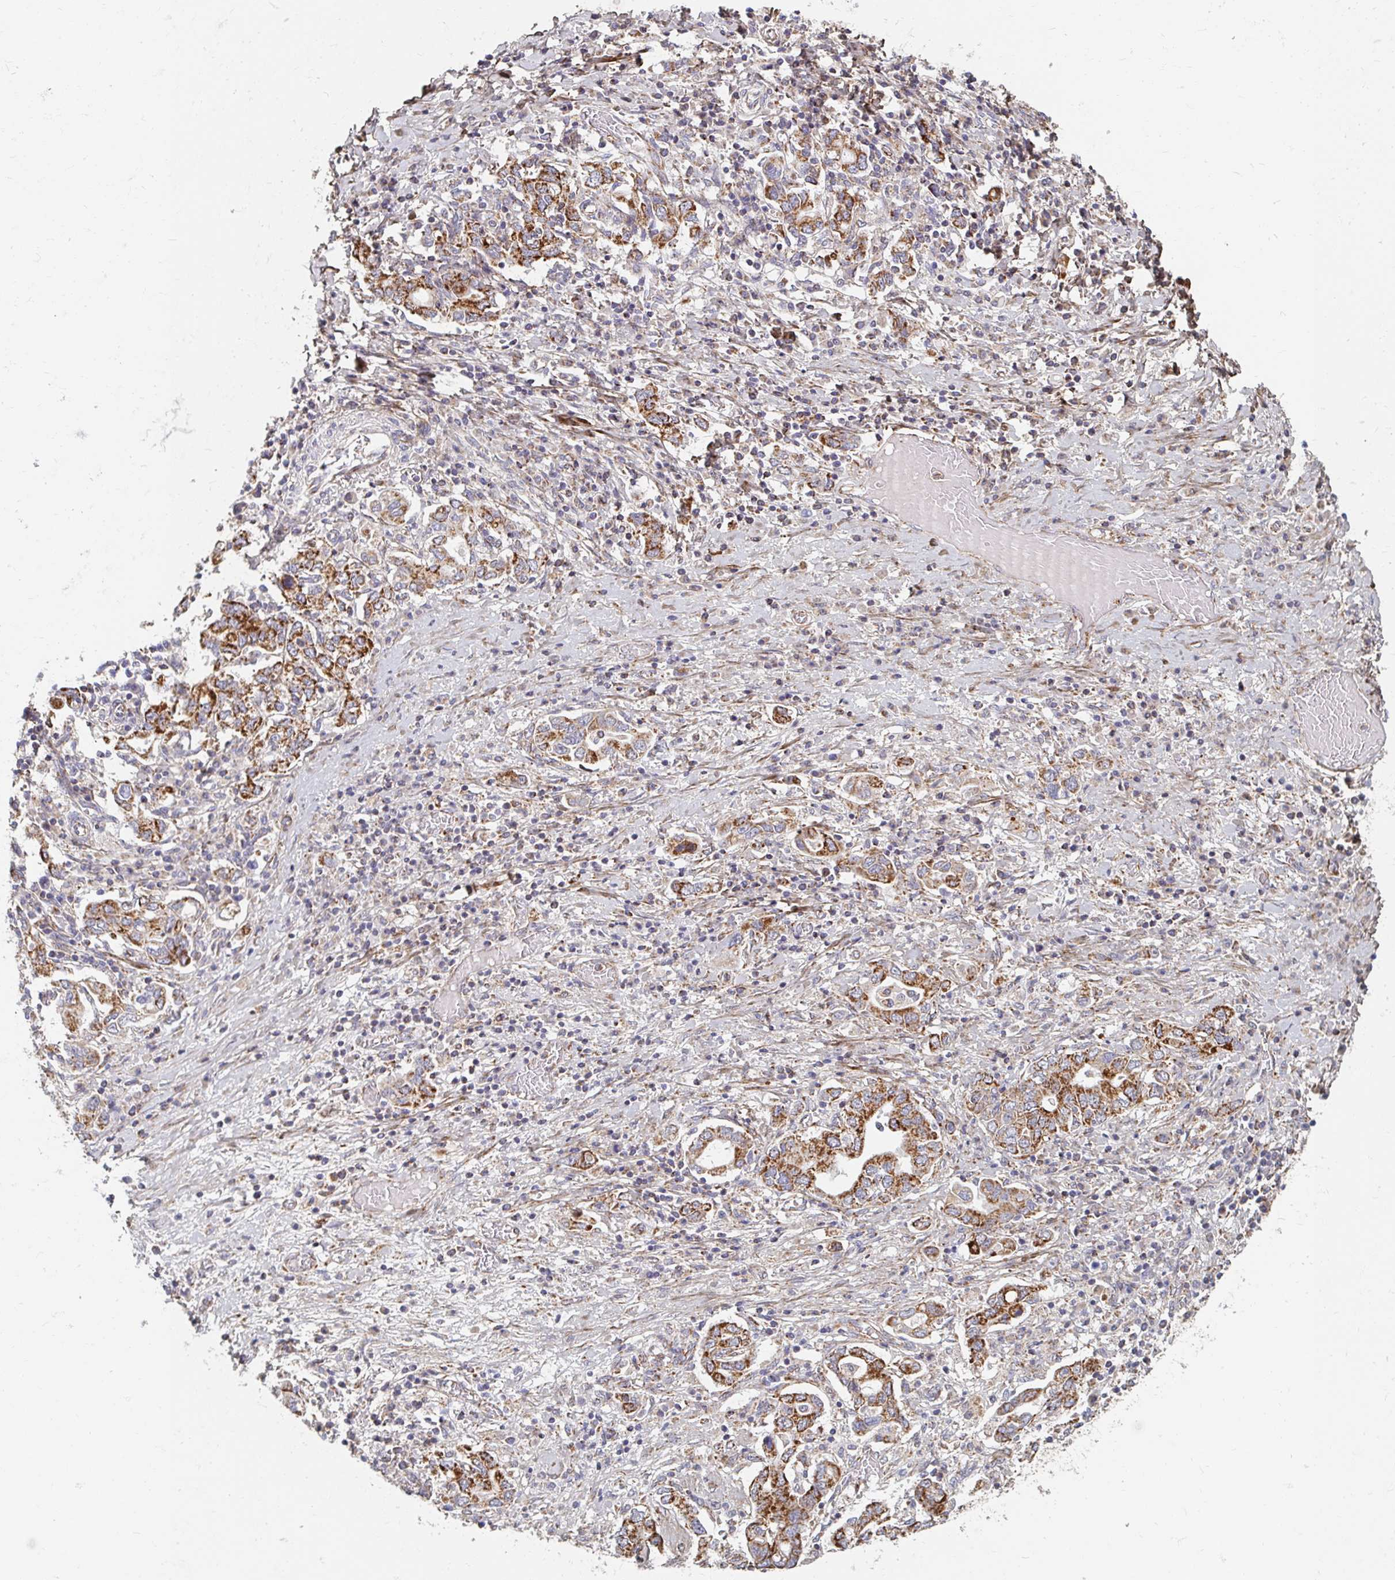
{"staining": {"intensity": "strong", "quantity": ">75%", "location": "cytoplasmic/membranous"}, "tissue": "stomach cancer", "cell_type": "Tumor cells", "image_type": "cancer", "snomed": [{"axis": "morphology", "description": "Adenocarcinoma, NOS"}, {"axis": "topography", "description": "Stomach, upper"}, {"axis": "topography", "description": "Stomach"}], "caption": "Stomach cancer (adenocarcinoma) stained with IHC demonstrates strong cytoplasmic/membranous positivity in approximately >75% of tumor cells. Nuclei are stained in blue.", "gene": "MAVS", "patient": {"sex": "male", "age": 62}}